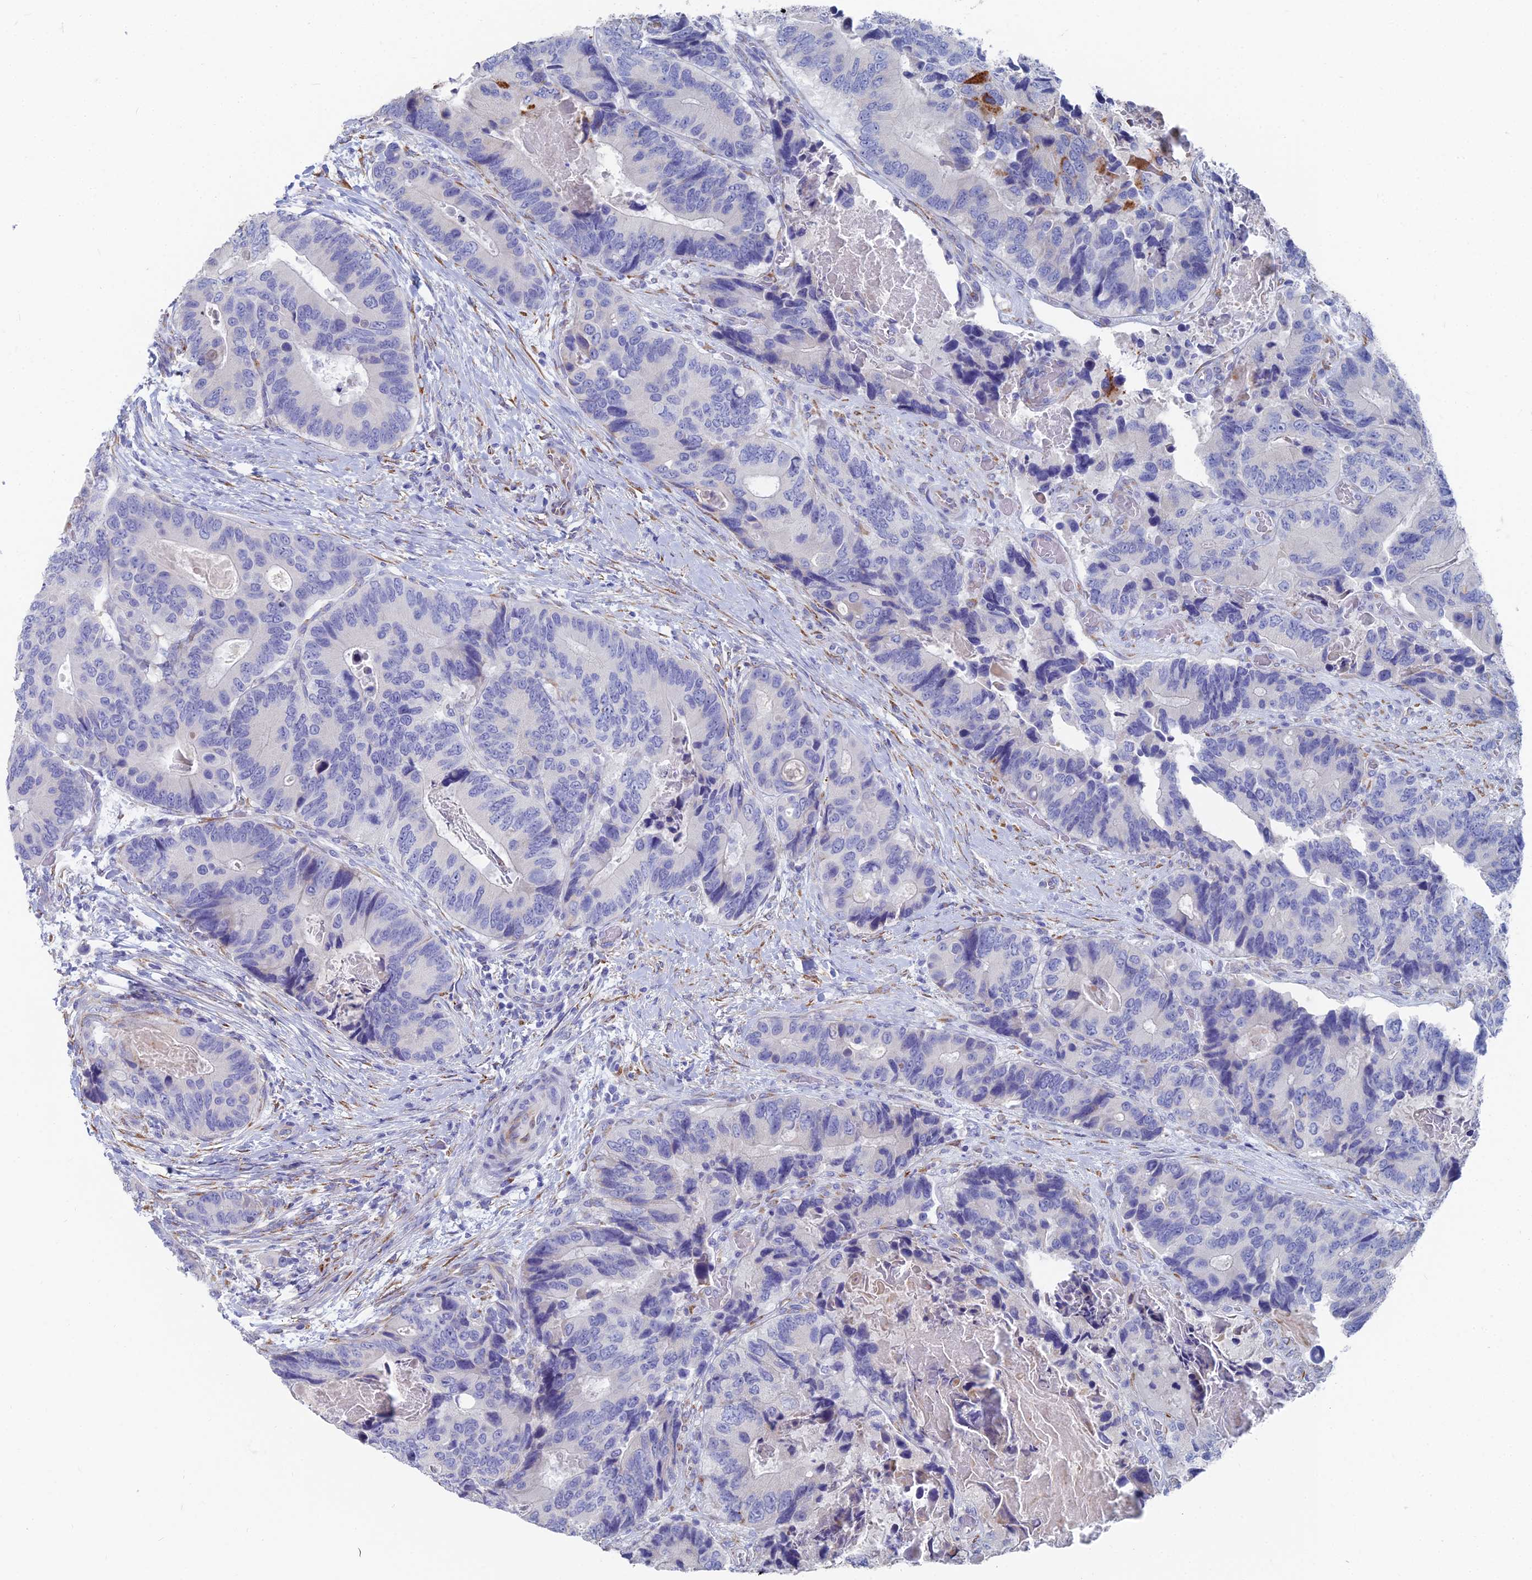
{"staining": {"intensity": "negative", "quantity": "none", "location": "none"}, "tissue": "colorectal cancer", "cell_type": "Tumor cells", "image_type": "cancer", "snomed": [{"axis": "morphology", "description": "Adenocarcinoma, NOS"}, {"axis": "topography", "description": "Colon"}], "caption": "A histopathology image of human adenocarcinoma (colorectal) is negative for staining in tumor cells.", "gene": "TNNT3", "patient": {"sex": "male", "age": 84}}